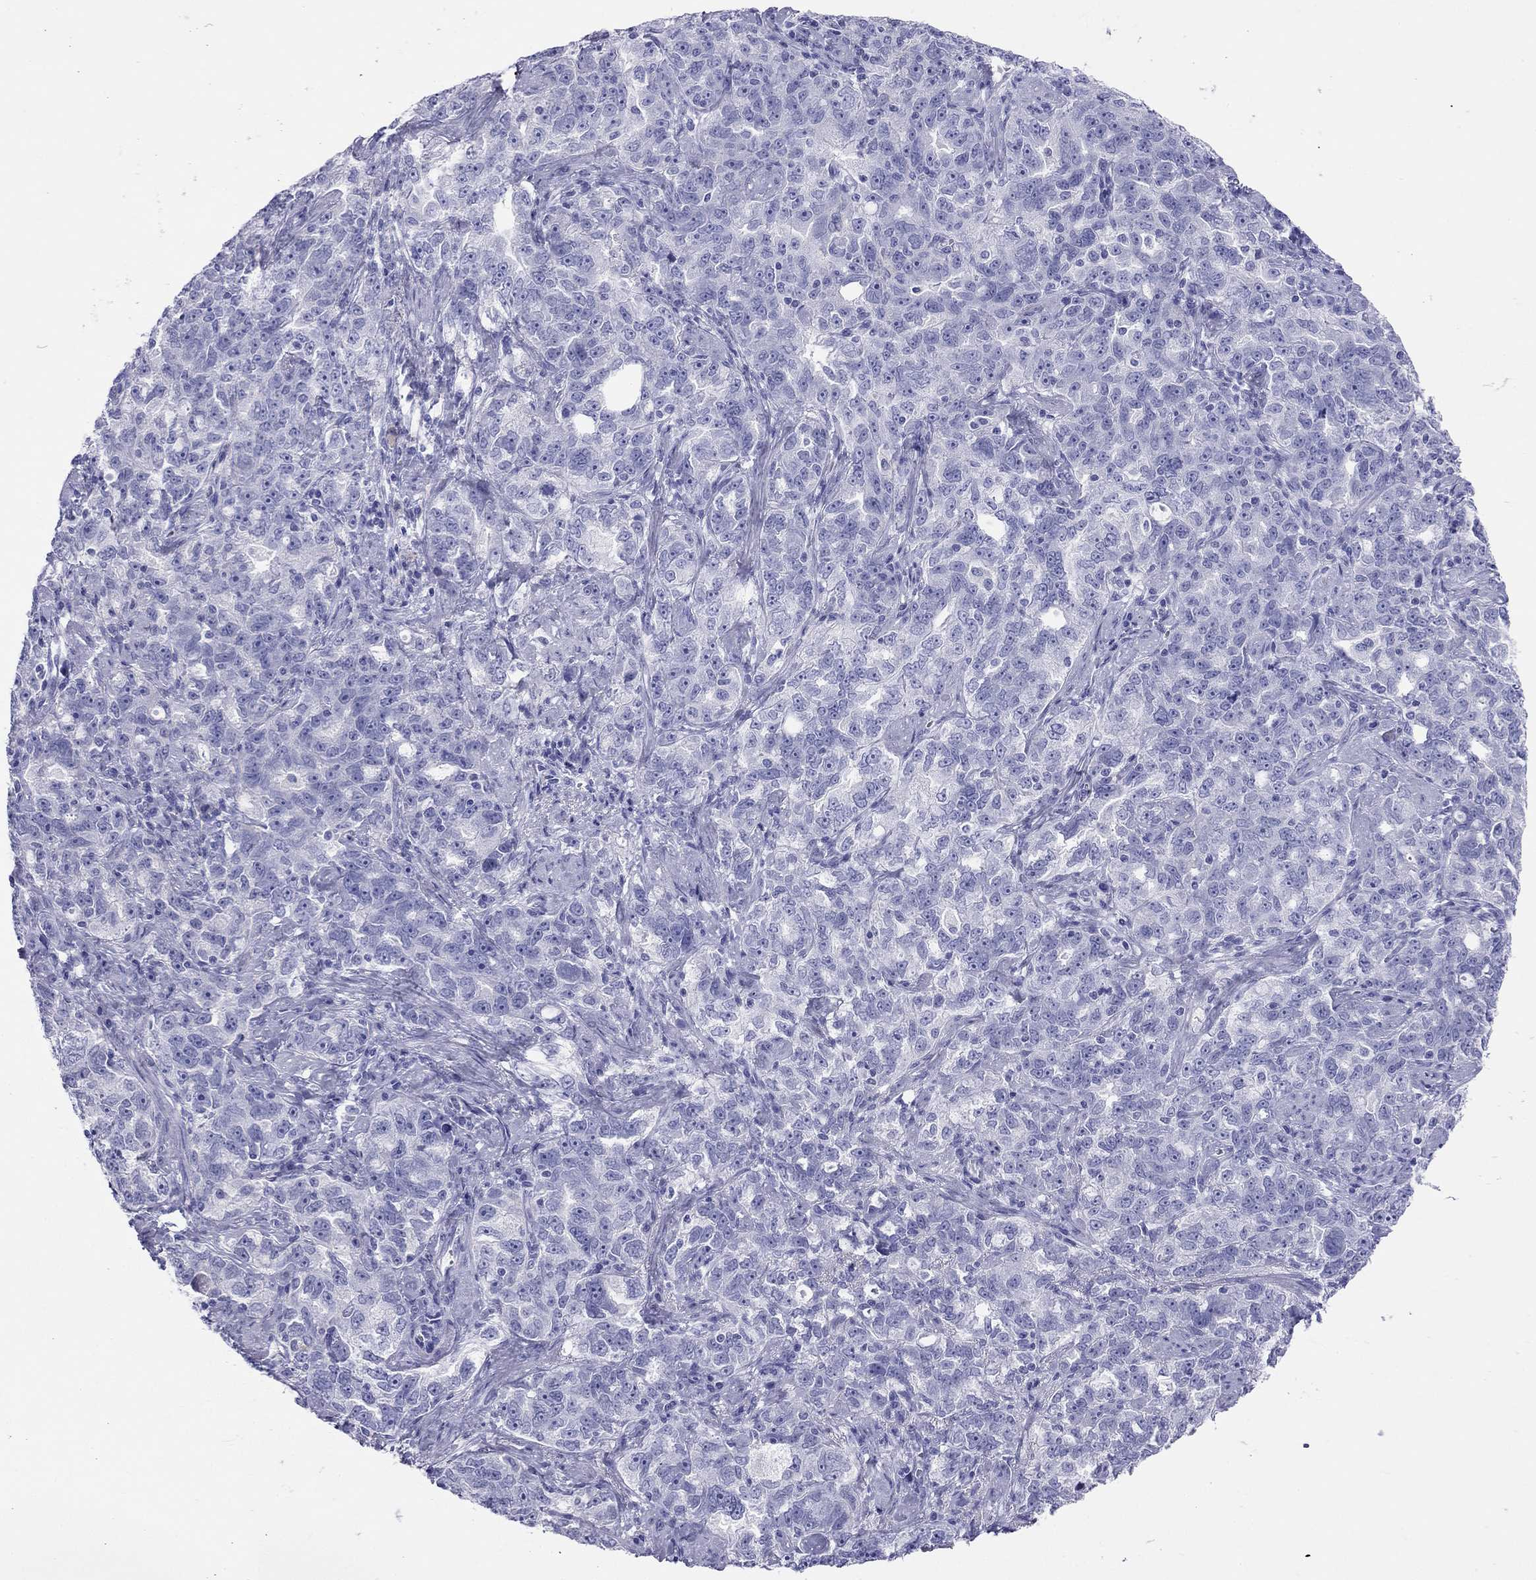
{"staining": {"intensity": "negative", "quantity": "none", "location": "none"}, "tissue": "ovarian cancer", "cell_type": "Tumor cells", "image_type": "cancer", "snomed": [{"axis": "morphology", "description": "Cystadenocarcinoma, serous, NOS"}, {"axis": "topography", "description": "Ovary"}], "caption": "Tumor cells are negative for protein expression in human serous cystadenocarcinoma (ovarian).", "gene": "HLA-DQB2", "patient": {"sex": "female", "age": 51}}